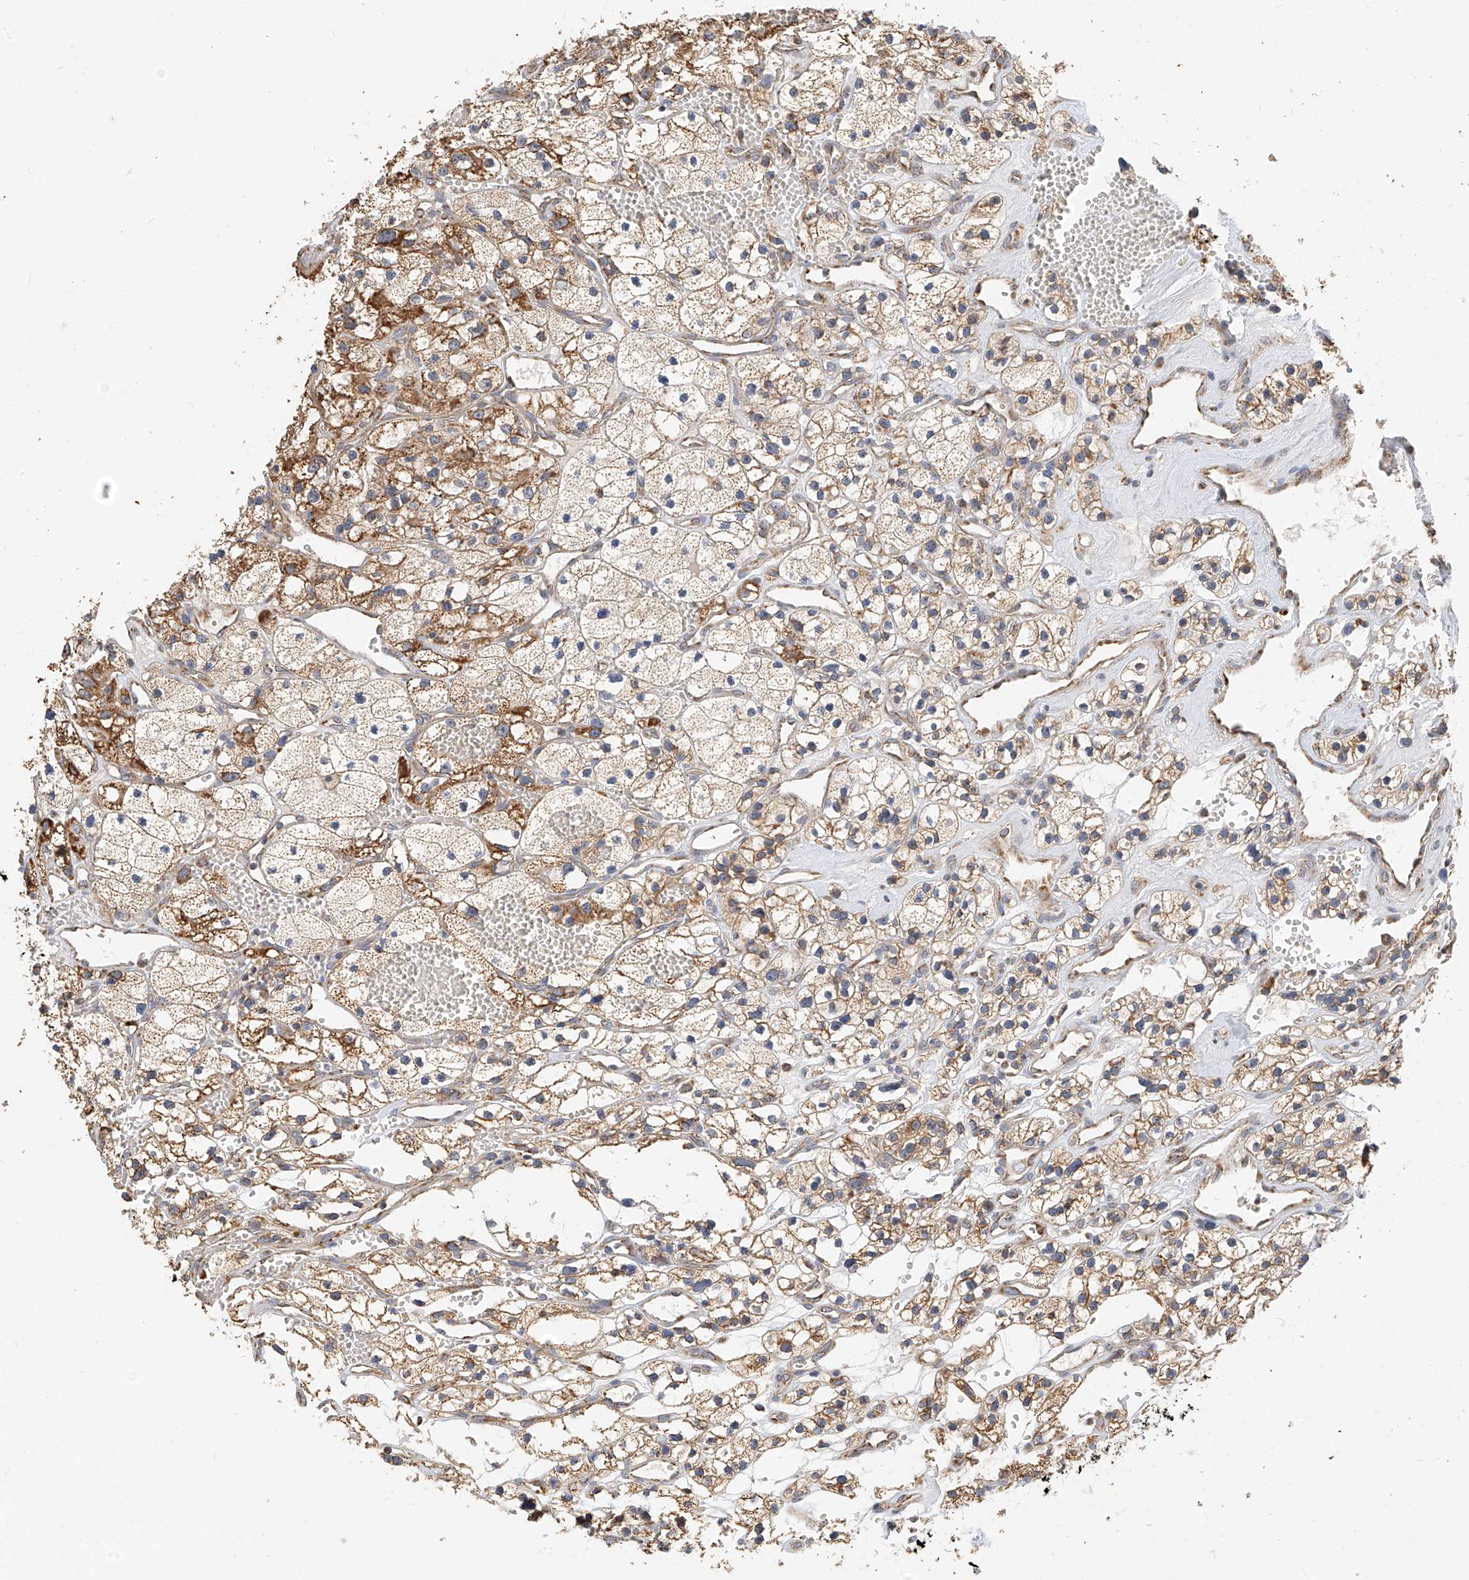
{"staining": {"intensity": "moderate", "quantity": ">75%", "location": "cytoplasmic/membranous"}, "tissue": "renal cancer", "cell_type": "Tumor cells", "image_type": "cancer", "snomed": [{"axis": "morphology", "description": "Adenocarcinoma, NOS"}, {"axis": "topography", "description": "Kidney"}], "caption": "Human renal cancer (adenocarcinoma) stained for a protein (brown) exhibits moderate cytoplasmic/membranous positive expression in approximately >75% of tumor cells.", "gene": "YIPF7", "patient": {"sex": "female", "age": 57}}